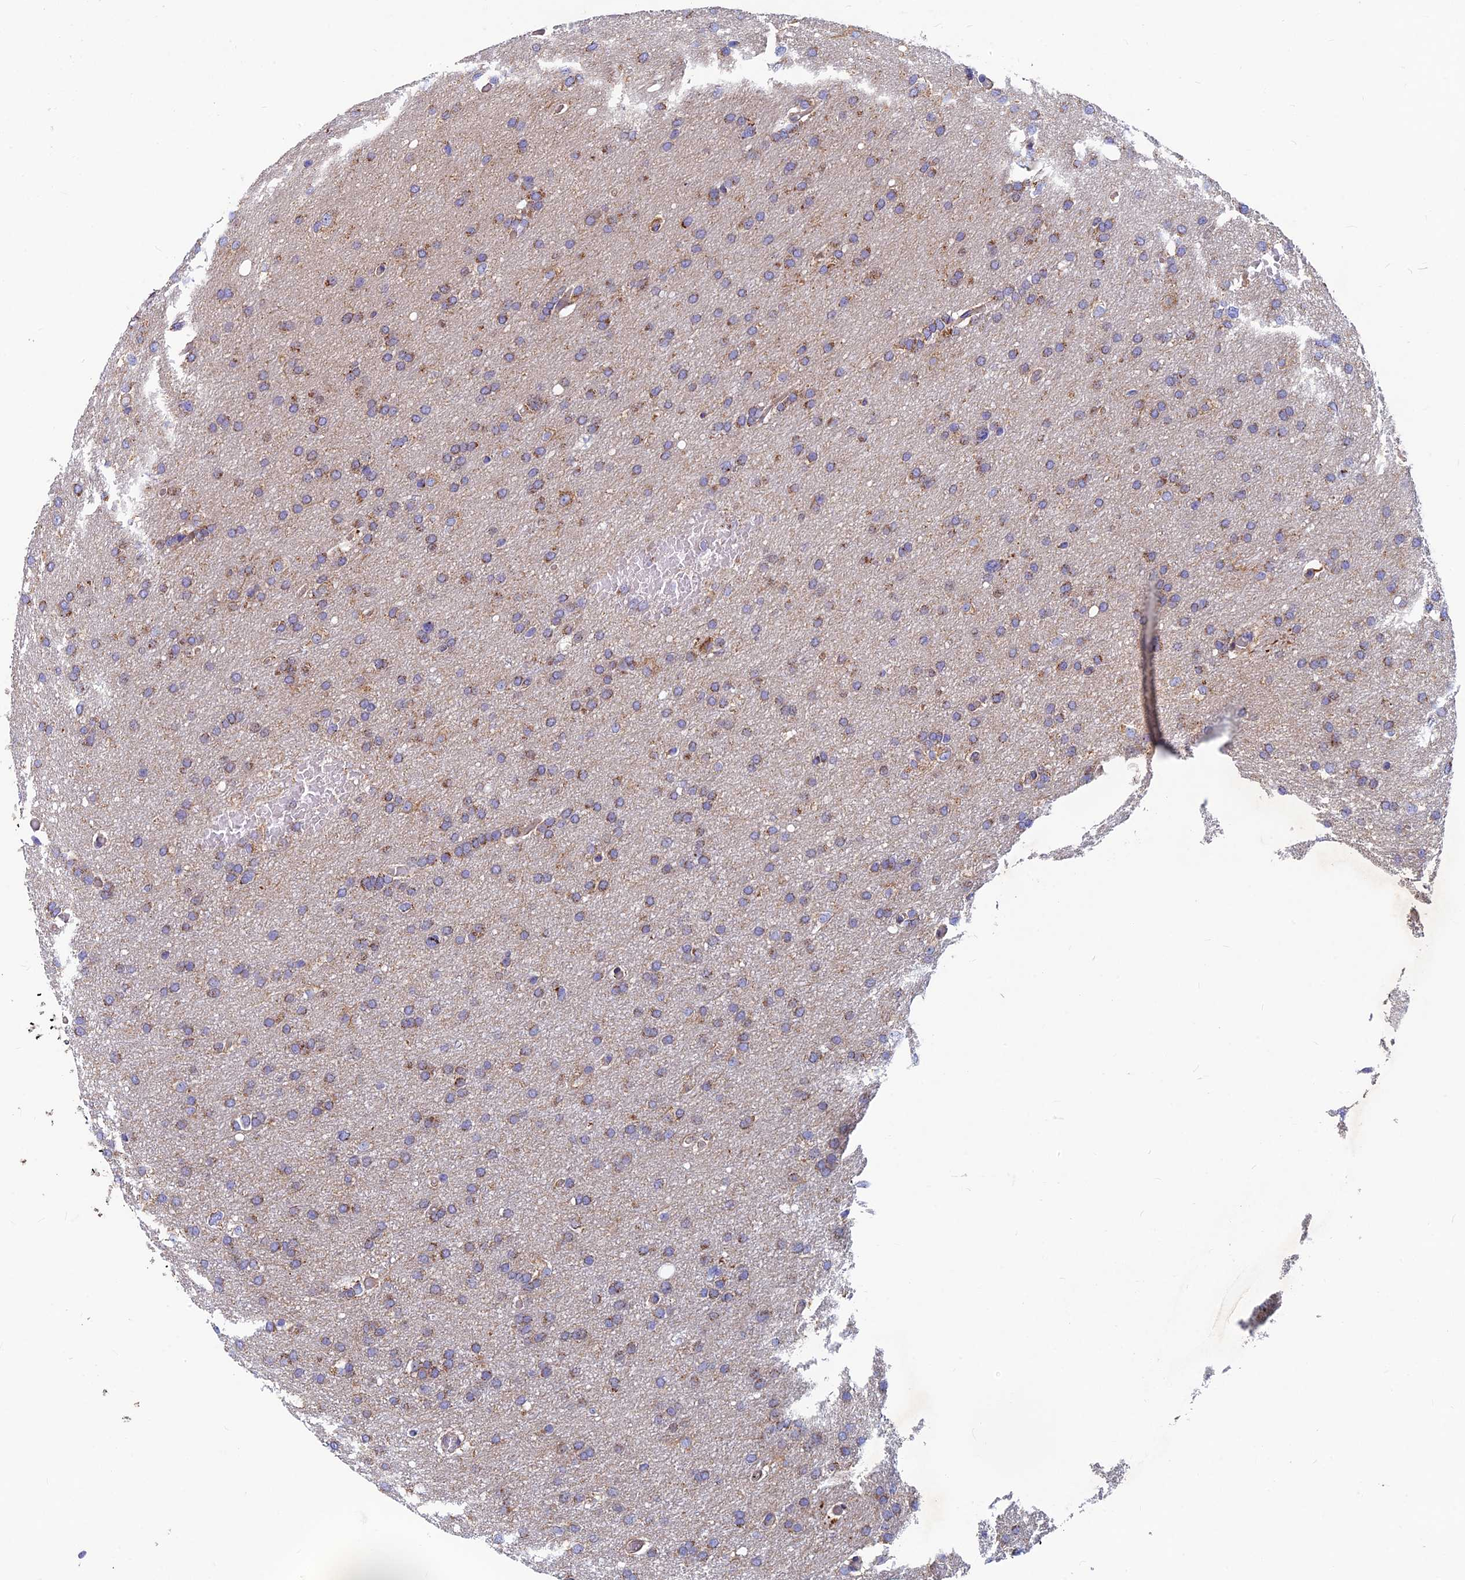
{"staining": {"intensity": "weak", "quantity": ">75%", "location": "cytoplasmic/membranous"}, "tissue": "glioma", "cell_type": "Tumor cells", "image_type": "cancer", "snomed": [{"axis": "morphology", "description": "Glioma, malignant, High grade"}, {"axis": "topography", "description": "Cerebral cortex"}], "caption": "Tumor cells demonstrate low levels of weak cytoplasmic/membranous positivity in about >75% of cells in malignant glioma (high-grade).", "gene": "MRPS9", "patient": {"sex": "female", "age": 36}}